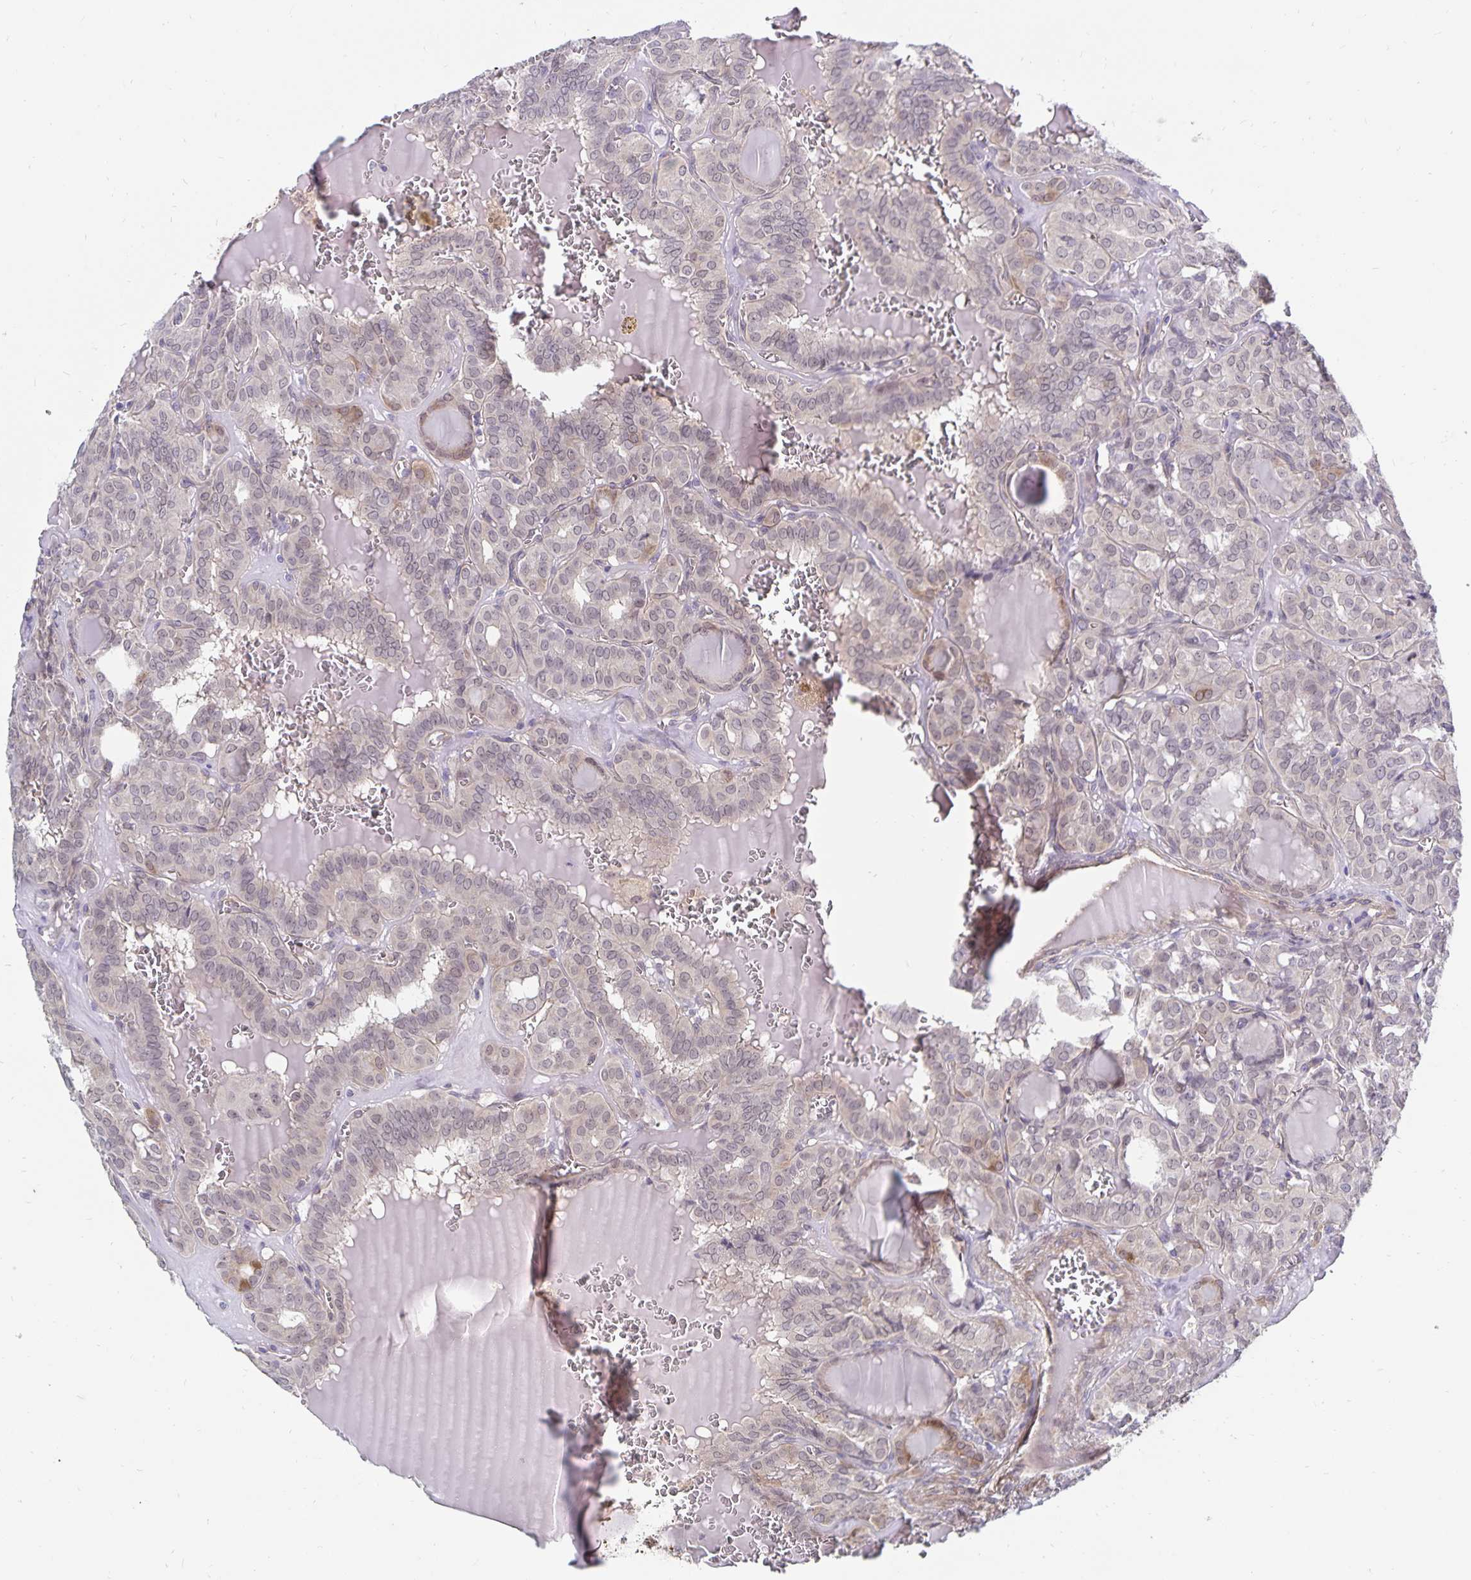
{"staining": {"intensity": "weak", "quantity": "<25%", "location": "cytoplasmic/membranous,nuclear"}, "tissue": "thyroid cancer", "cell_type": "Tumor cells", "image_type": "cancer", "snomed": [{"axis": "morphology", "description": "Papillary adenocarcinoma, NOS"}, {"axis": "topography", "description": "Thyroid gland"}], "caption": "Immunohistochemistry (IHC) image of thyroid cancer stained for a protein (brown), which demonstrates no staining in tumor cells.", "gene": "CDKN2B", "patient": {"sex": "female", "age": 41}}